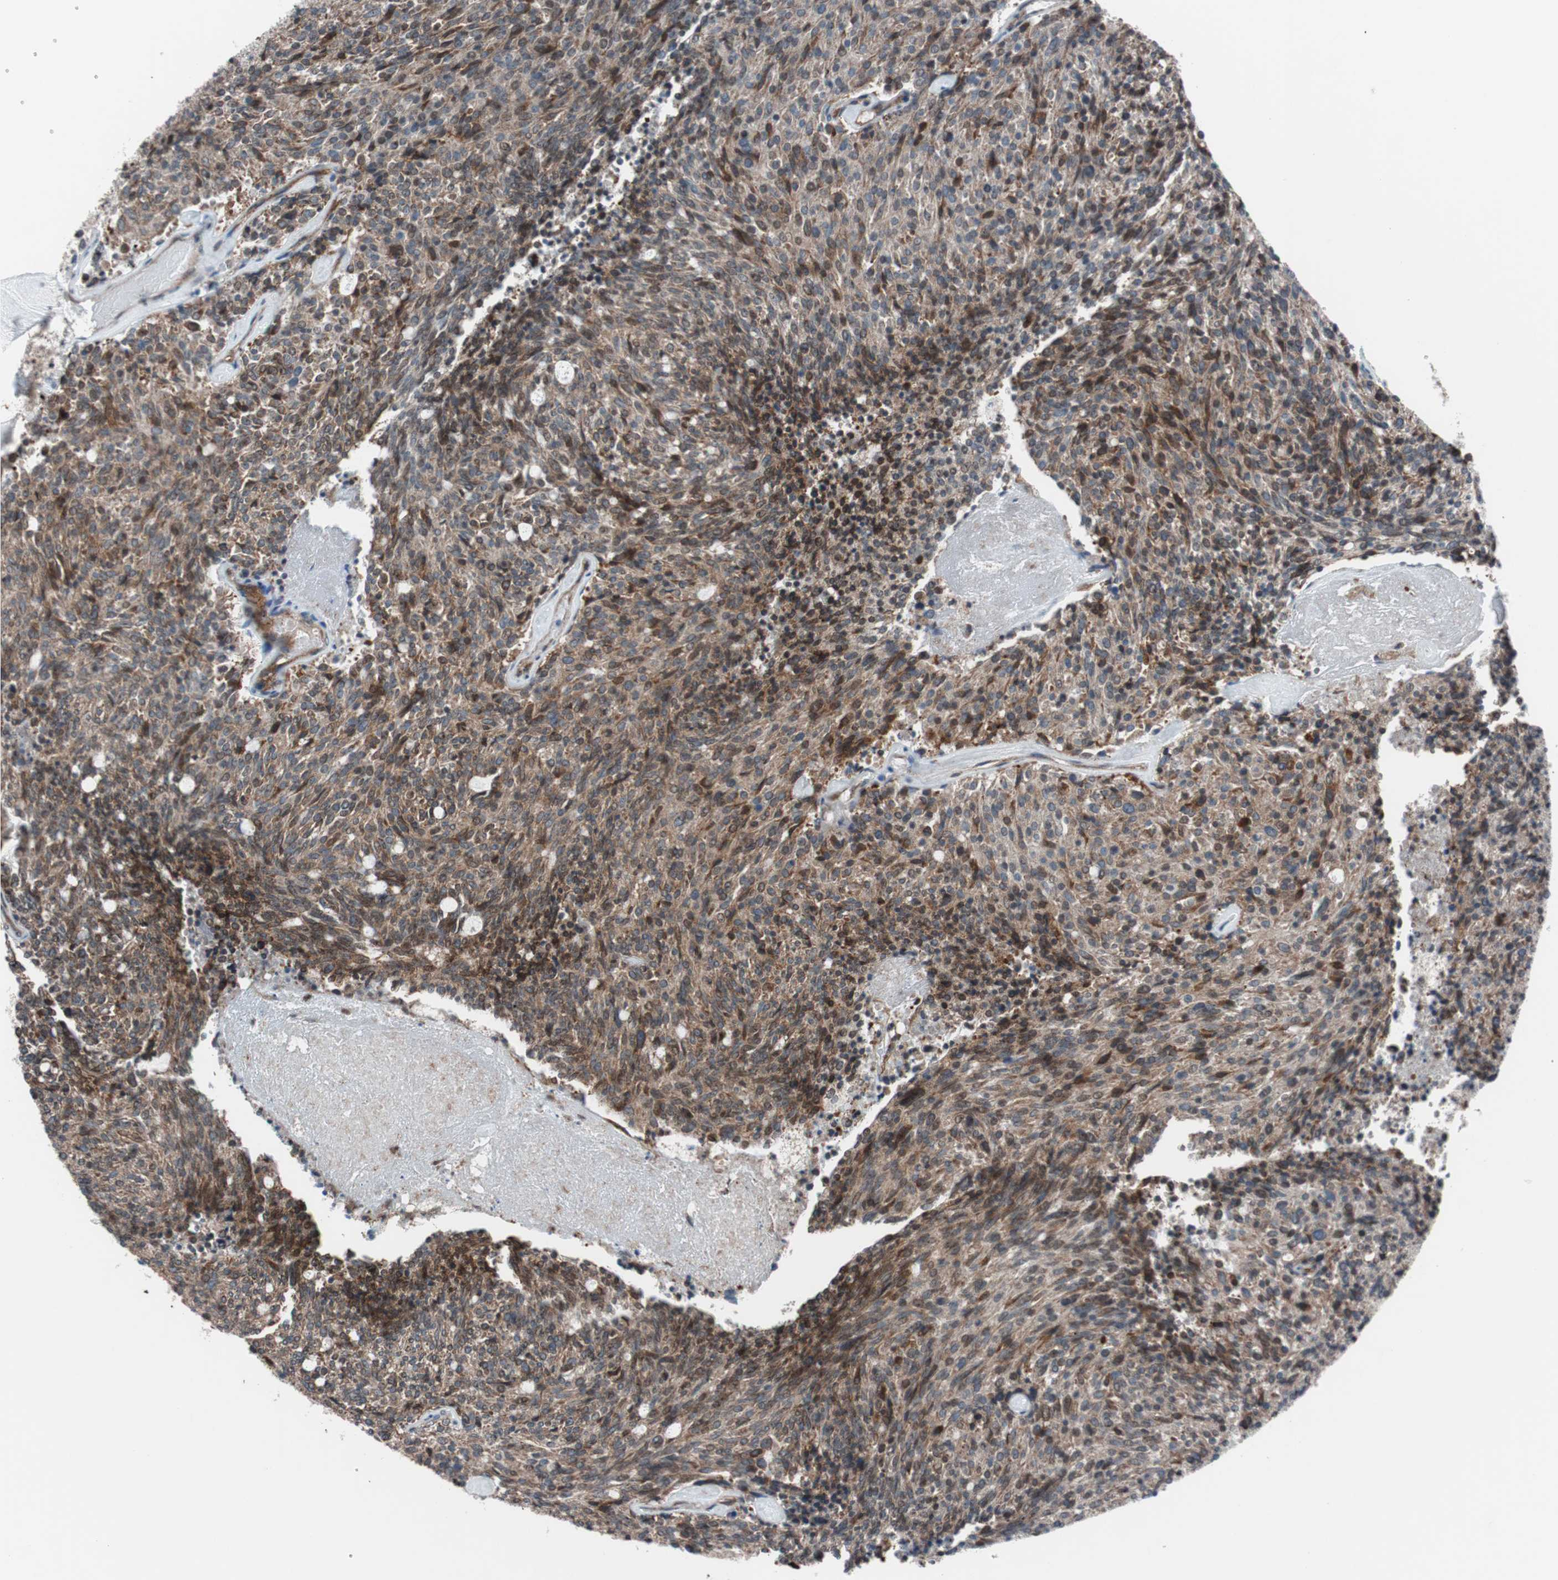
{"staining": {"intensity": "strong", "quantity": ">75%", "location": "cytoplasmic/membranous"}, "tissue": "carcinoid", "cell_type": "Tumor cells", "image_type": "cancer", "snomed": [{"axis": "morphology", "description": "Carcinoid, malignant, NOS"}, {"axis": "topography", "description": "Pancreas"}], "caption": "Immunohistochemical staining of human carcinoid displays high levels of strong cytoplasmic/membranous protein expression in about >75% of tumor cells. The staining was performed using DAB, with brown indicating positive protein expression. Nuclei are stained blue with hematoxylin.", "gene": "CCL14", "patient": {"sex": "female", "age": 54}}